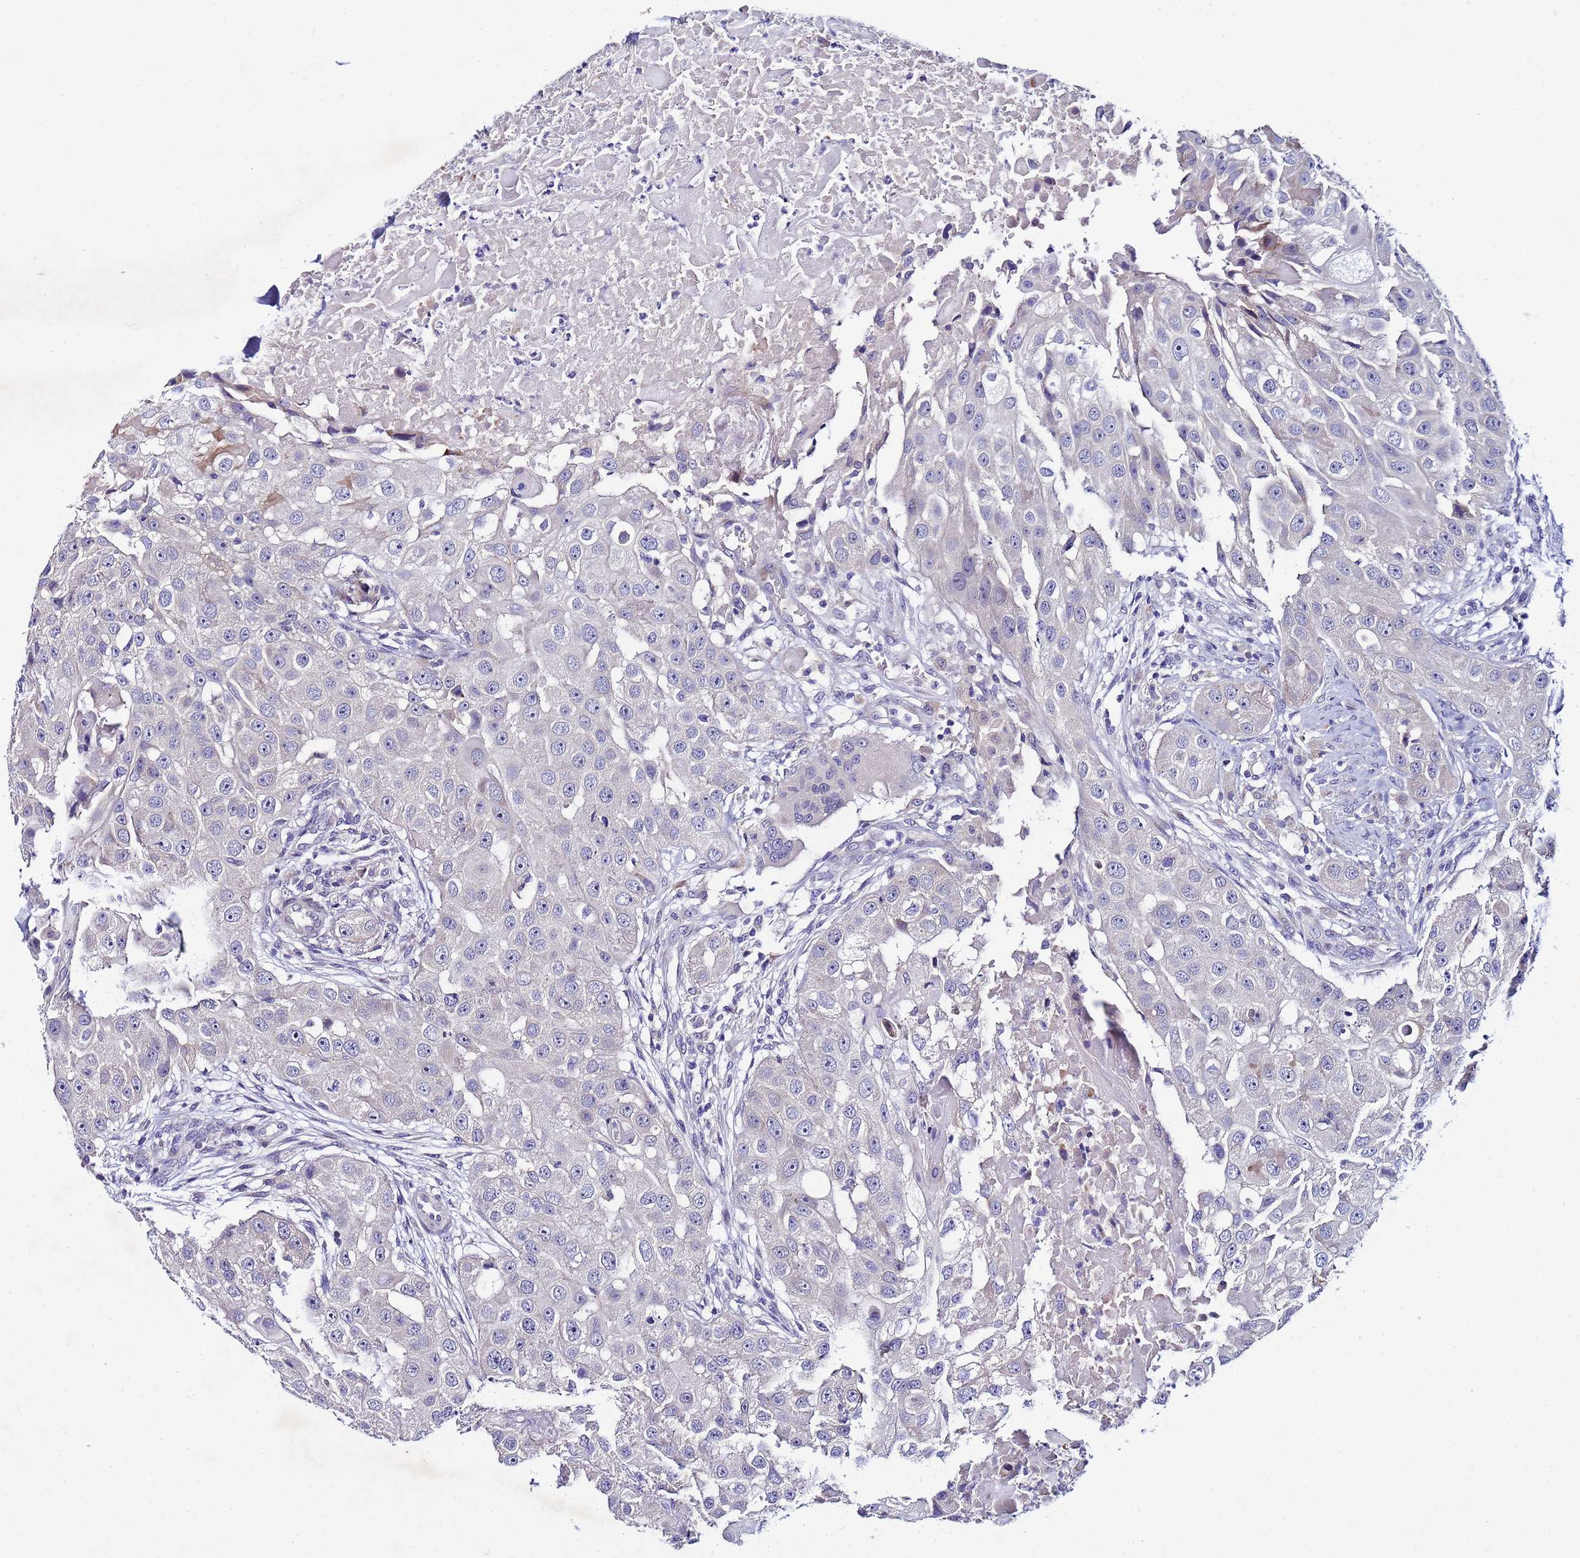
{"staining": {"intensity": "weak", "quantity": "<25%", "location": "cytoplasmic/membranous"}, "tissue": "head and neck cancer", "cell_type": "Tumor cells", "image_type": "cancer", "snomed": [{"axis": "morphology", "description": "Normal tissue, NOS"}, {"axis": "morphology", "description": "Squamous cell carcinoma, NOS"}, {"axis": "topography", "description": "Skeletal muscle"}, {"axis": "topography", "description": "Head-Neck"}], "caption": "Protein analysis of squamous cell carcinoma (head and neck) demonstrates no significant positivity in tumor cells. (DAB (3,3'-diaminobenzidine) immunohistochemistry with hematoxylin counter stain).", "gene": "IGSF11", "patient": {"sex": "male", "age": 51}}